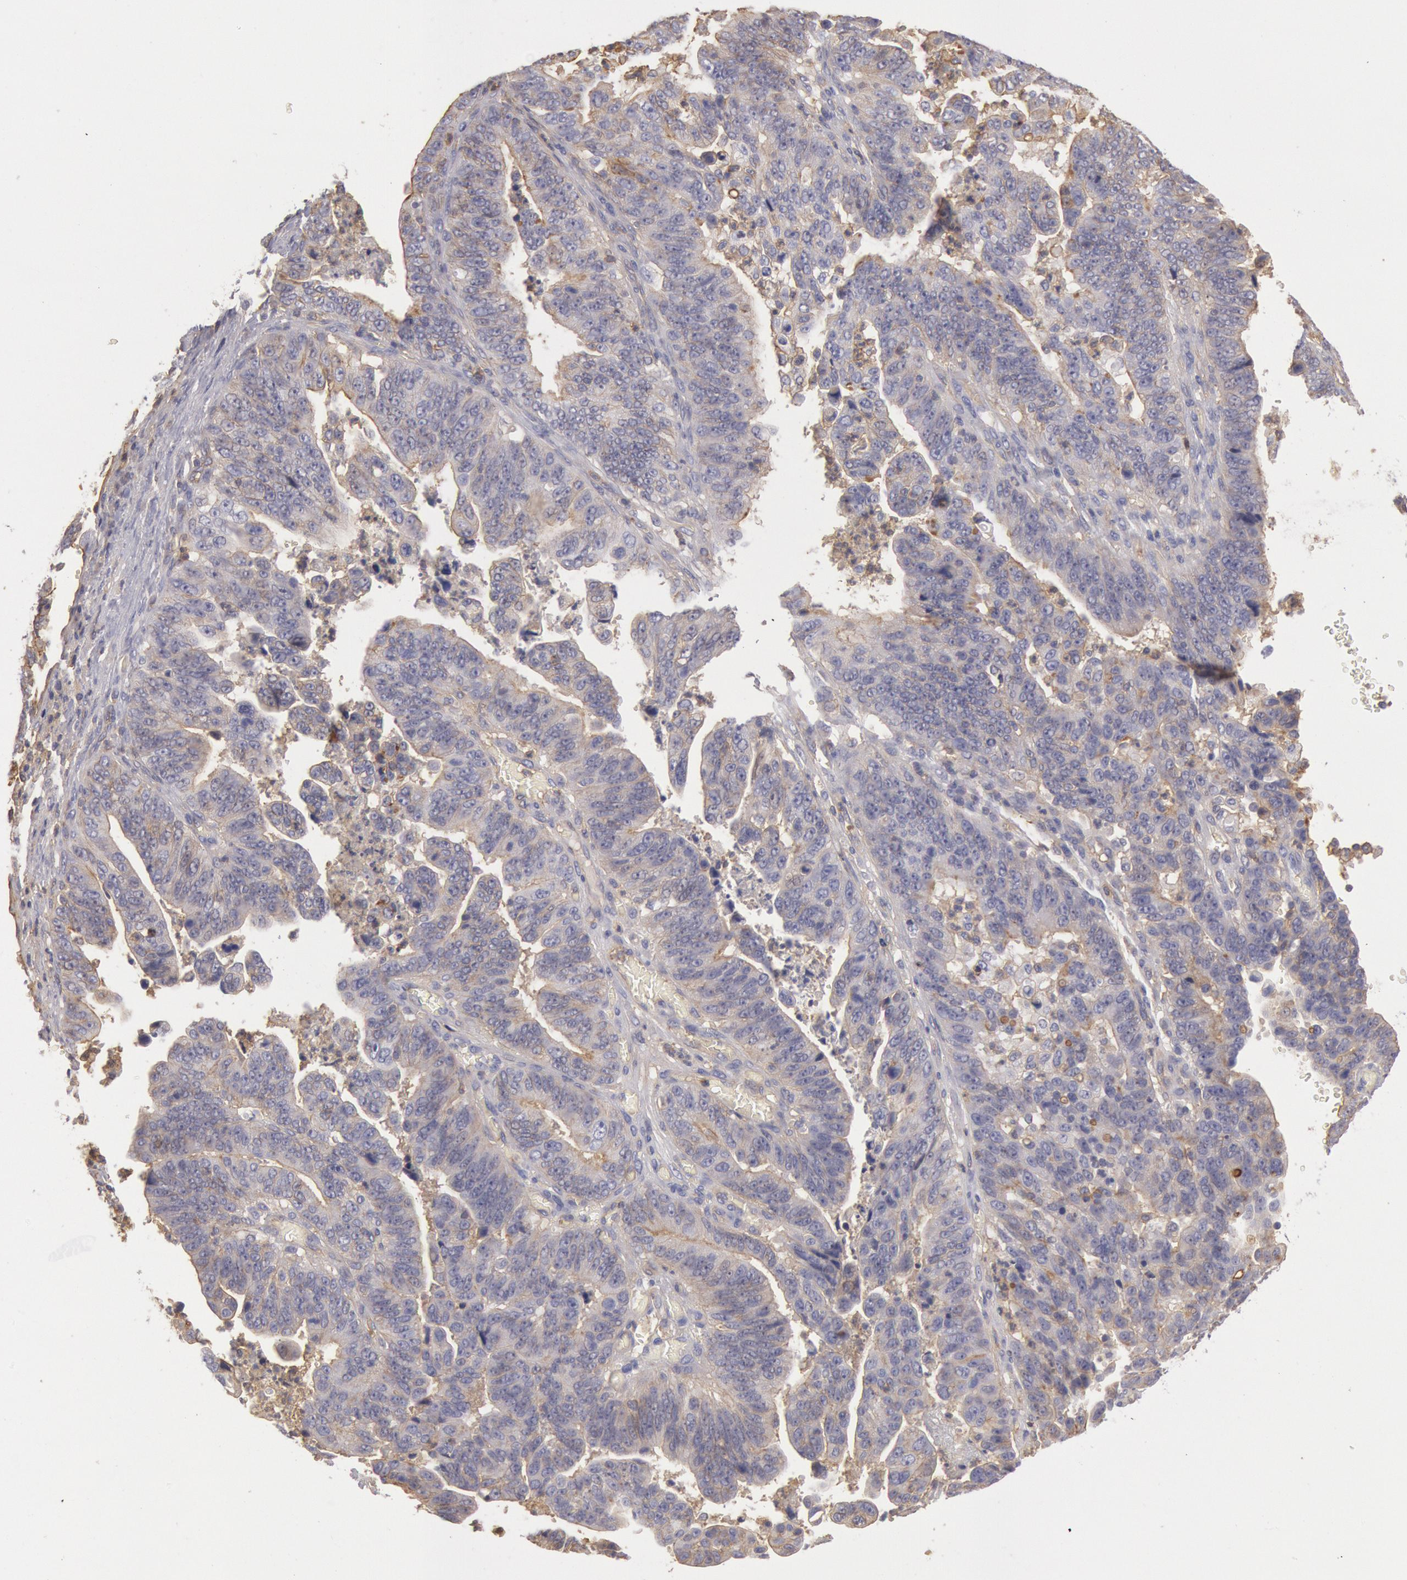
{"staining": {"intensity": "weak", "quantity": "25%-75%", "location": "cytoplasmic/membranous"}, "tissue": "stomach cancer", "cell_type": "Tumor cells", "image_type": "cancer", "snomed": [{"axis": "morphology", "description": "Adenocarcinoma, NOS"}, {"axis": "topography", "description": "Stomach, upper"}], "caption": "A histopathology image of stomach adenocarcinoma stained for a protein displays weak cytoplasmic/membranous brown staining in tumor cells.", "gene": "SNAP23", "patient": {"sex": "female", "age": 50}}